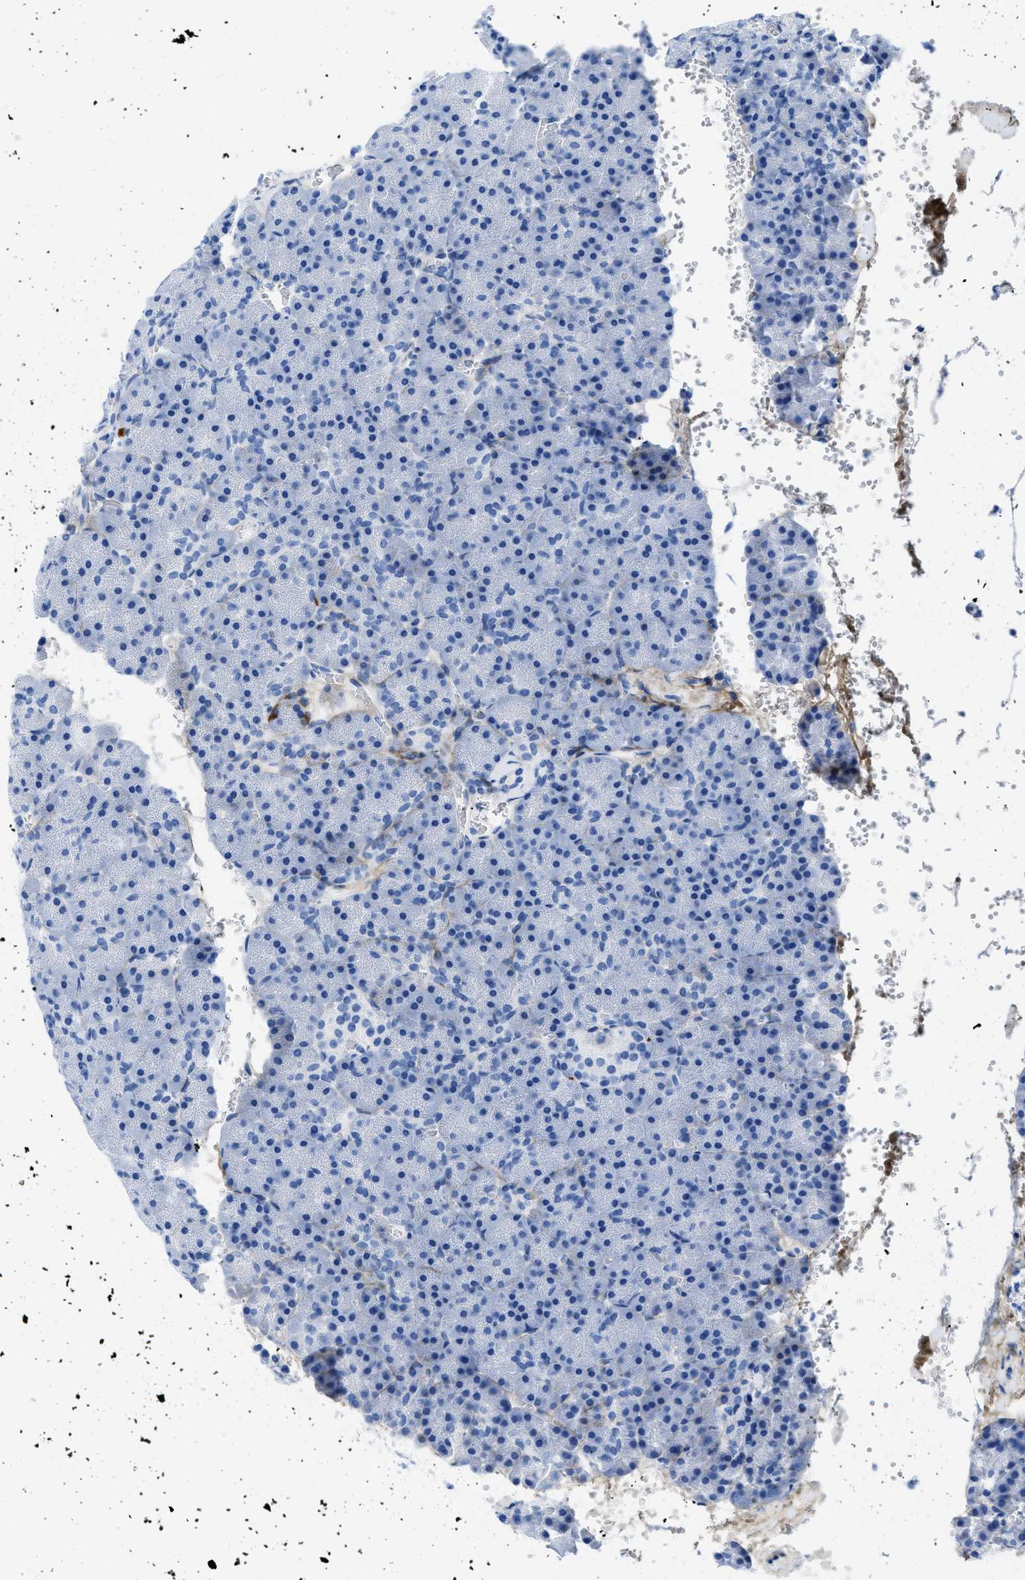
{"staining": {"intensity": "negative", "quantity": "none", "location": "none"}, "tissue": "pancreas", "cell_type": "Exocrine glandular cells", "image_type": "normal", "snomed": [{"axis": "morphology", "description": "Normal tissue, NOS"}, {"axis": "topography", "description": "Pancreas"}], "caption": "This is an immunohistochemistry image of unremarkable pancreas. There is no staining in exocrine glandular cells.", "gene": "COL3A1", "patient": {"sex": "female", "age": 35}}